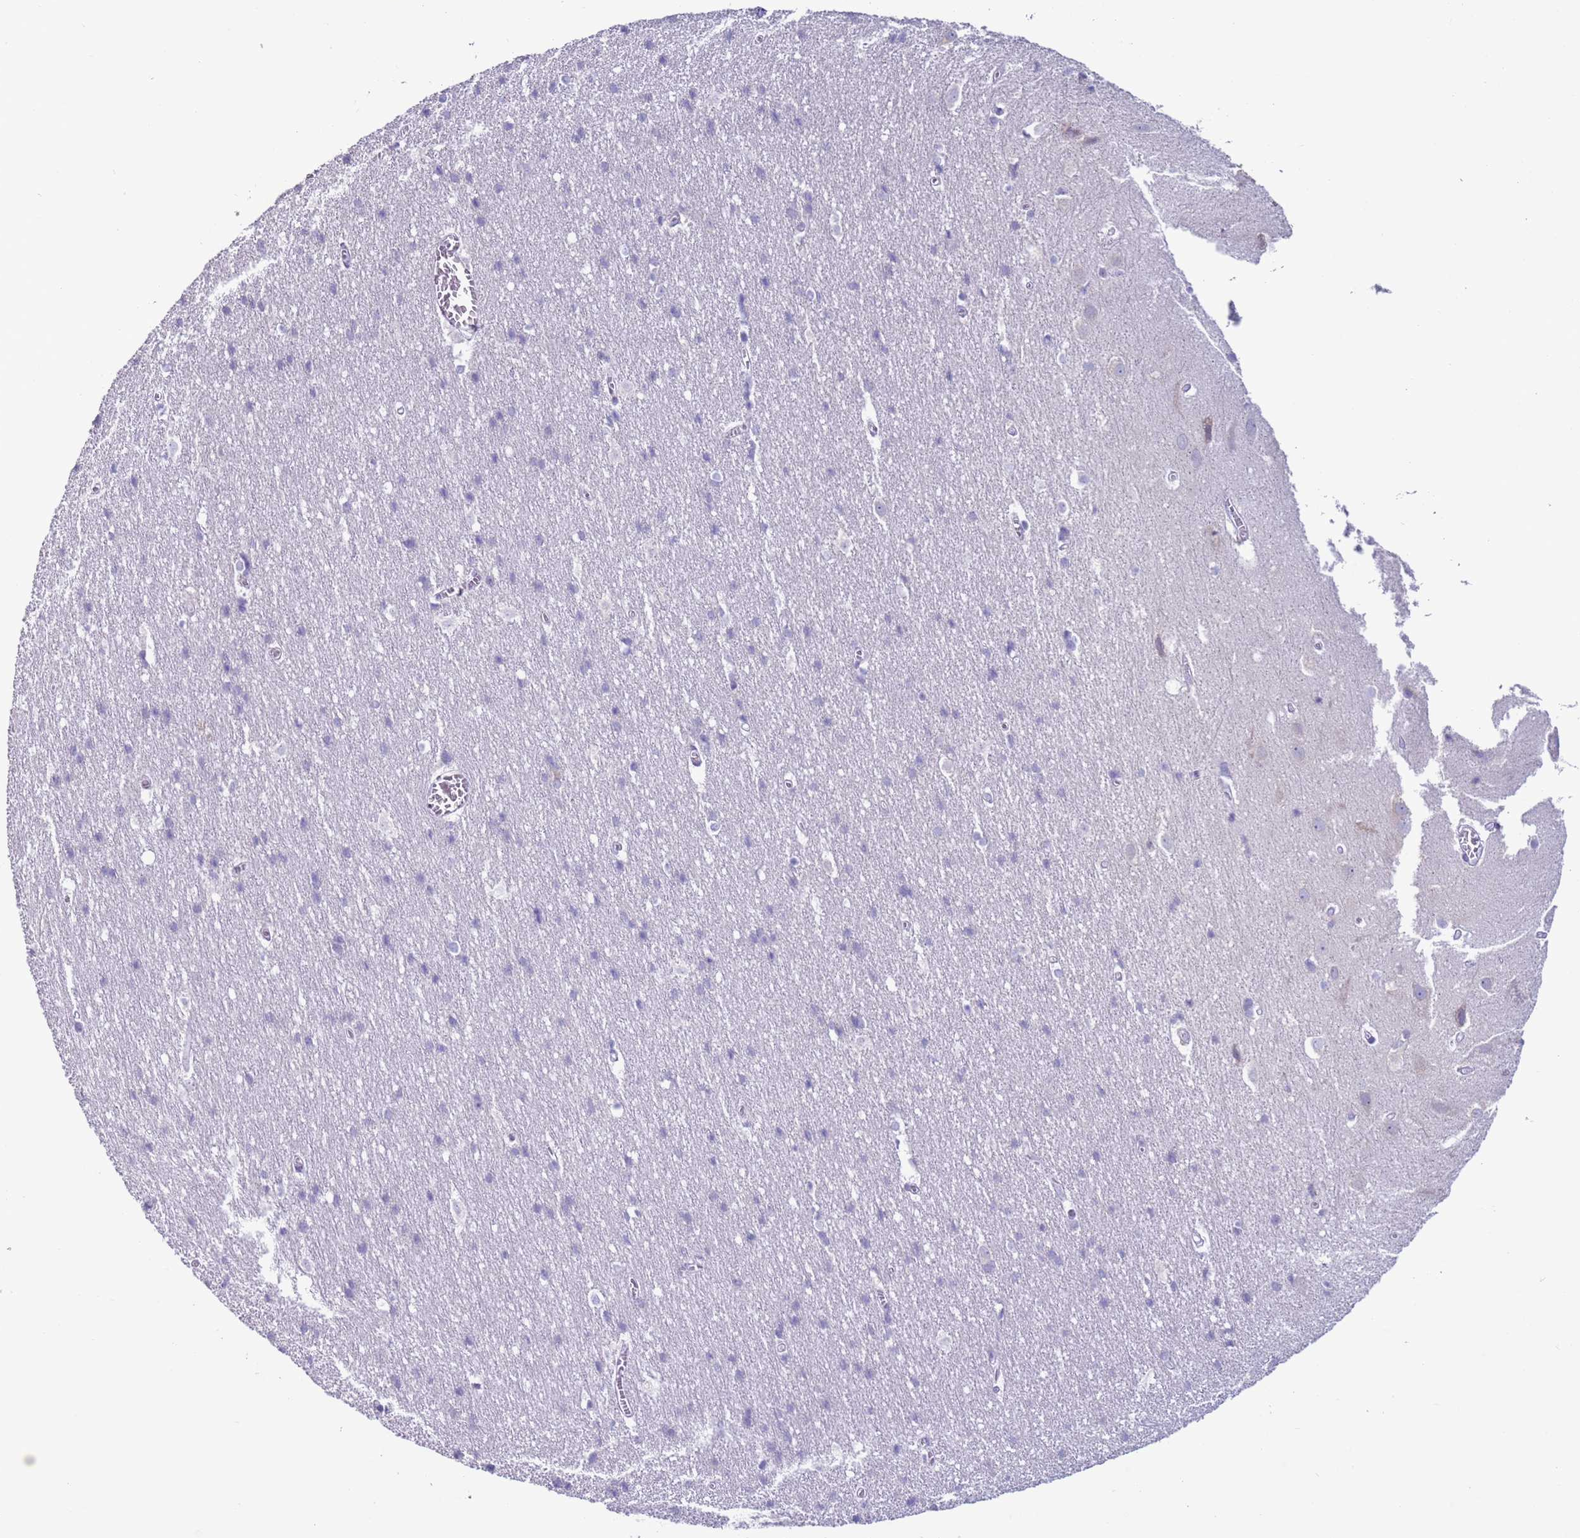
{"staining": {"intensity": "negative", "quantity": "none", "location": "none"}, "tissue": "cerebral cortex", "cell_type": "Endothelial cells", "image_type": "normal", "snomed": [{"axis": "morphology", "description": "Normal tissue, NOS"}, {"axis": "topography", "description": "Cerebral cortex"}], "caption": "IHC histopathology image of normal cerebral cortex: human cerebral cortex stained with DAB (3,3'-diaminobenzidine) reveals no significant protein positivity in endothelial cells.", "gene": "NPAP1", "patient": {"sex": "male", "age": 54}}